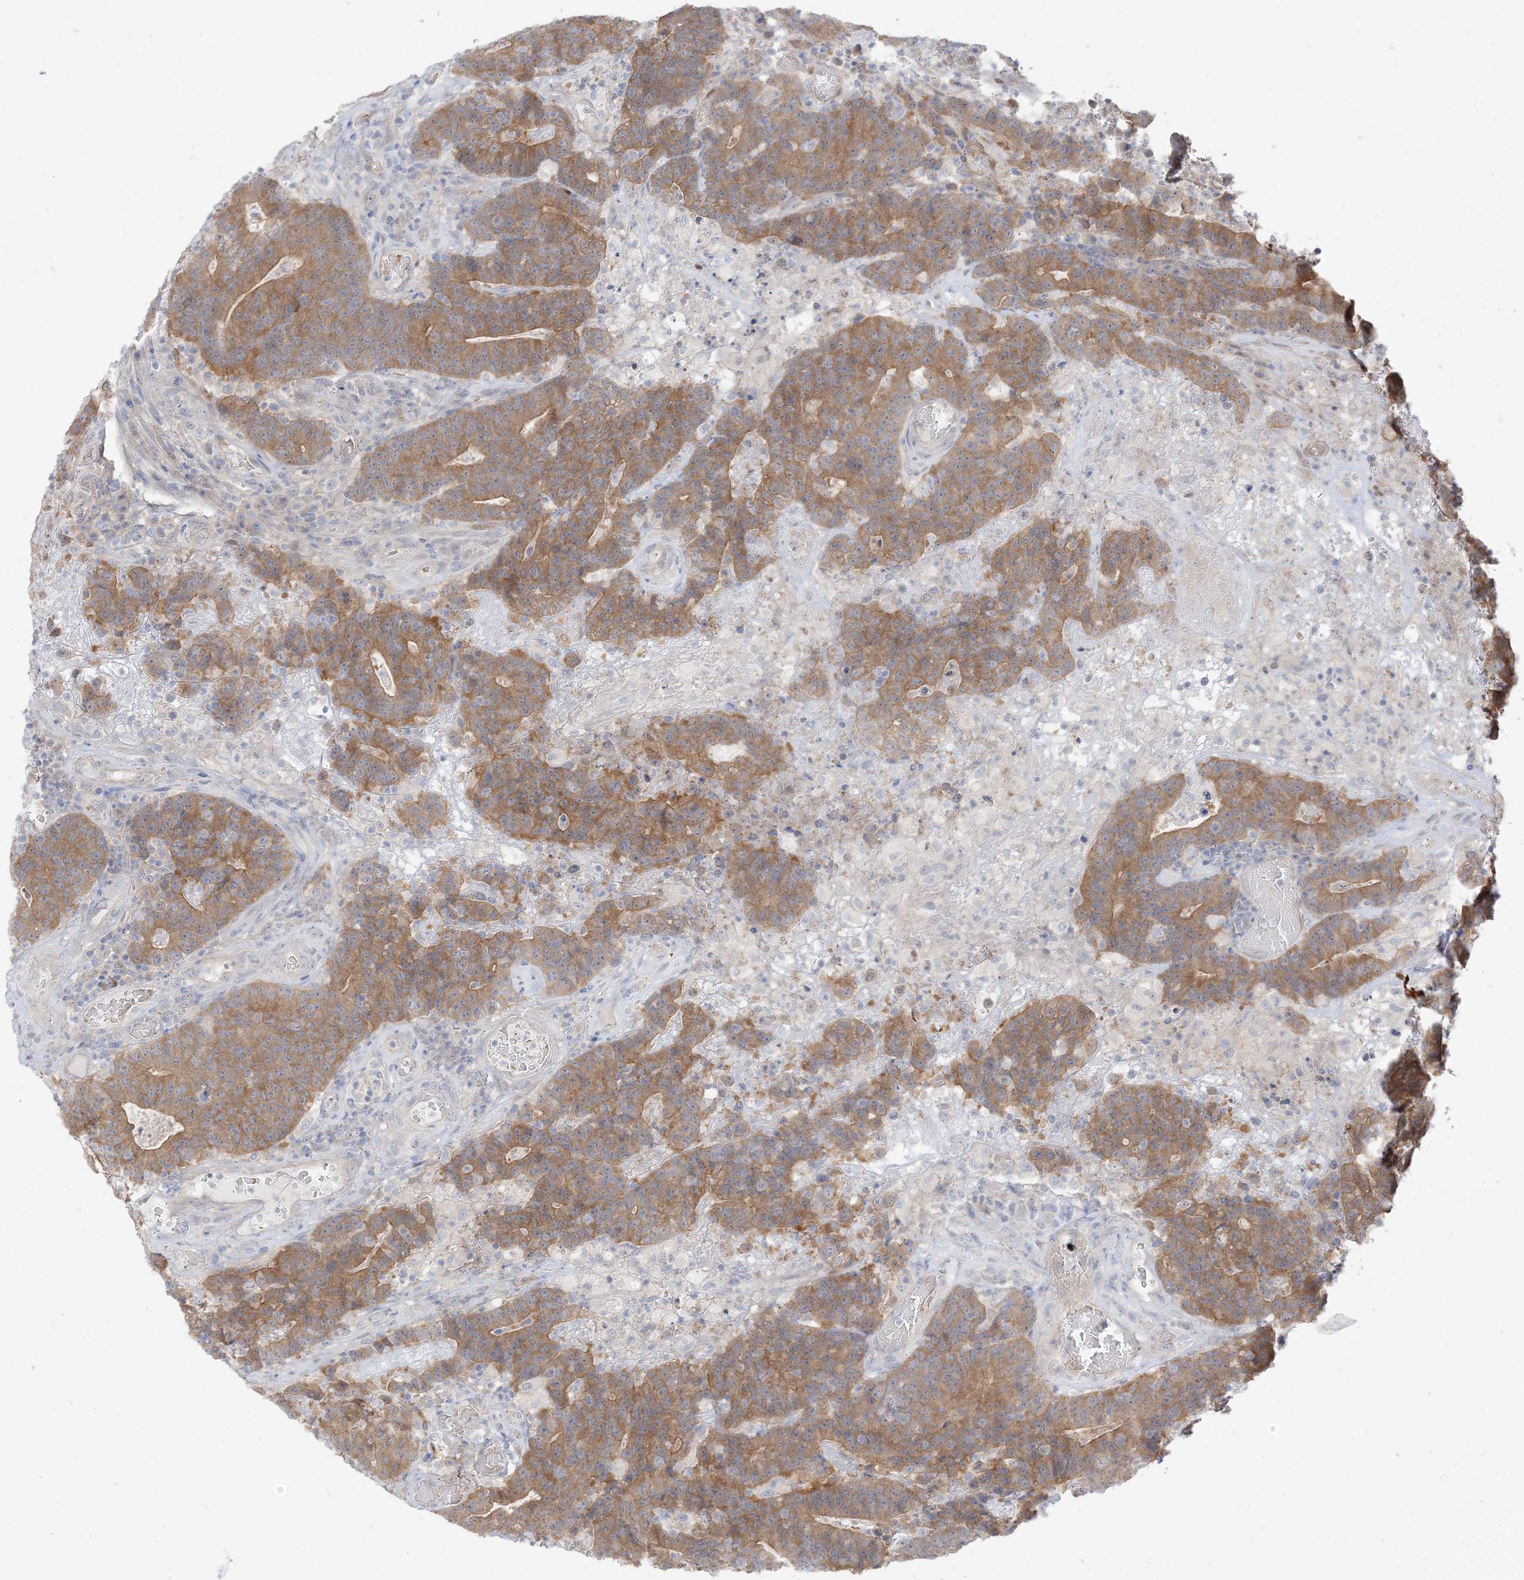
{"staining": {"intensity": "moderate", "quantity": ">75%", "location": "cytoplasmic/membranous"}, "tissue": "colorectal cancer", "cell_type": "Tumor cells", "image_type": "cancer", "snomed": [{"axis": "morphology", "description": "Normal tissue, NOS"}, {"axis": "morphology", "description": "Adenocarcinoma, NOS"}, {"axis": "topography", "description": "Colon"}], "caption": "High-power microscopy captured an immunohistochemistry micrograph of colorectal cancer (adenocarcinoma), revealing moderate cytoplasmic/membranous expression in approximately >75% of tumor cells.", "gene": "RIN1", "patient": {"sex": "female", "age": 75}}